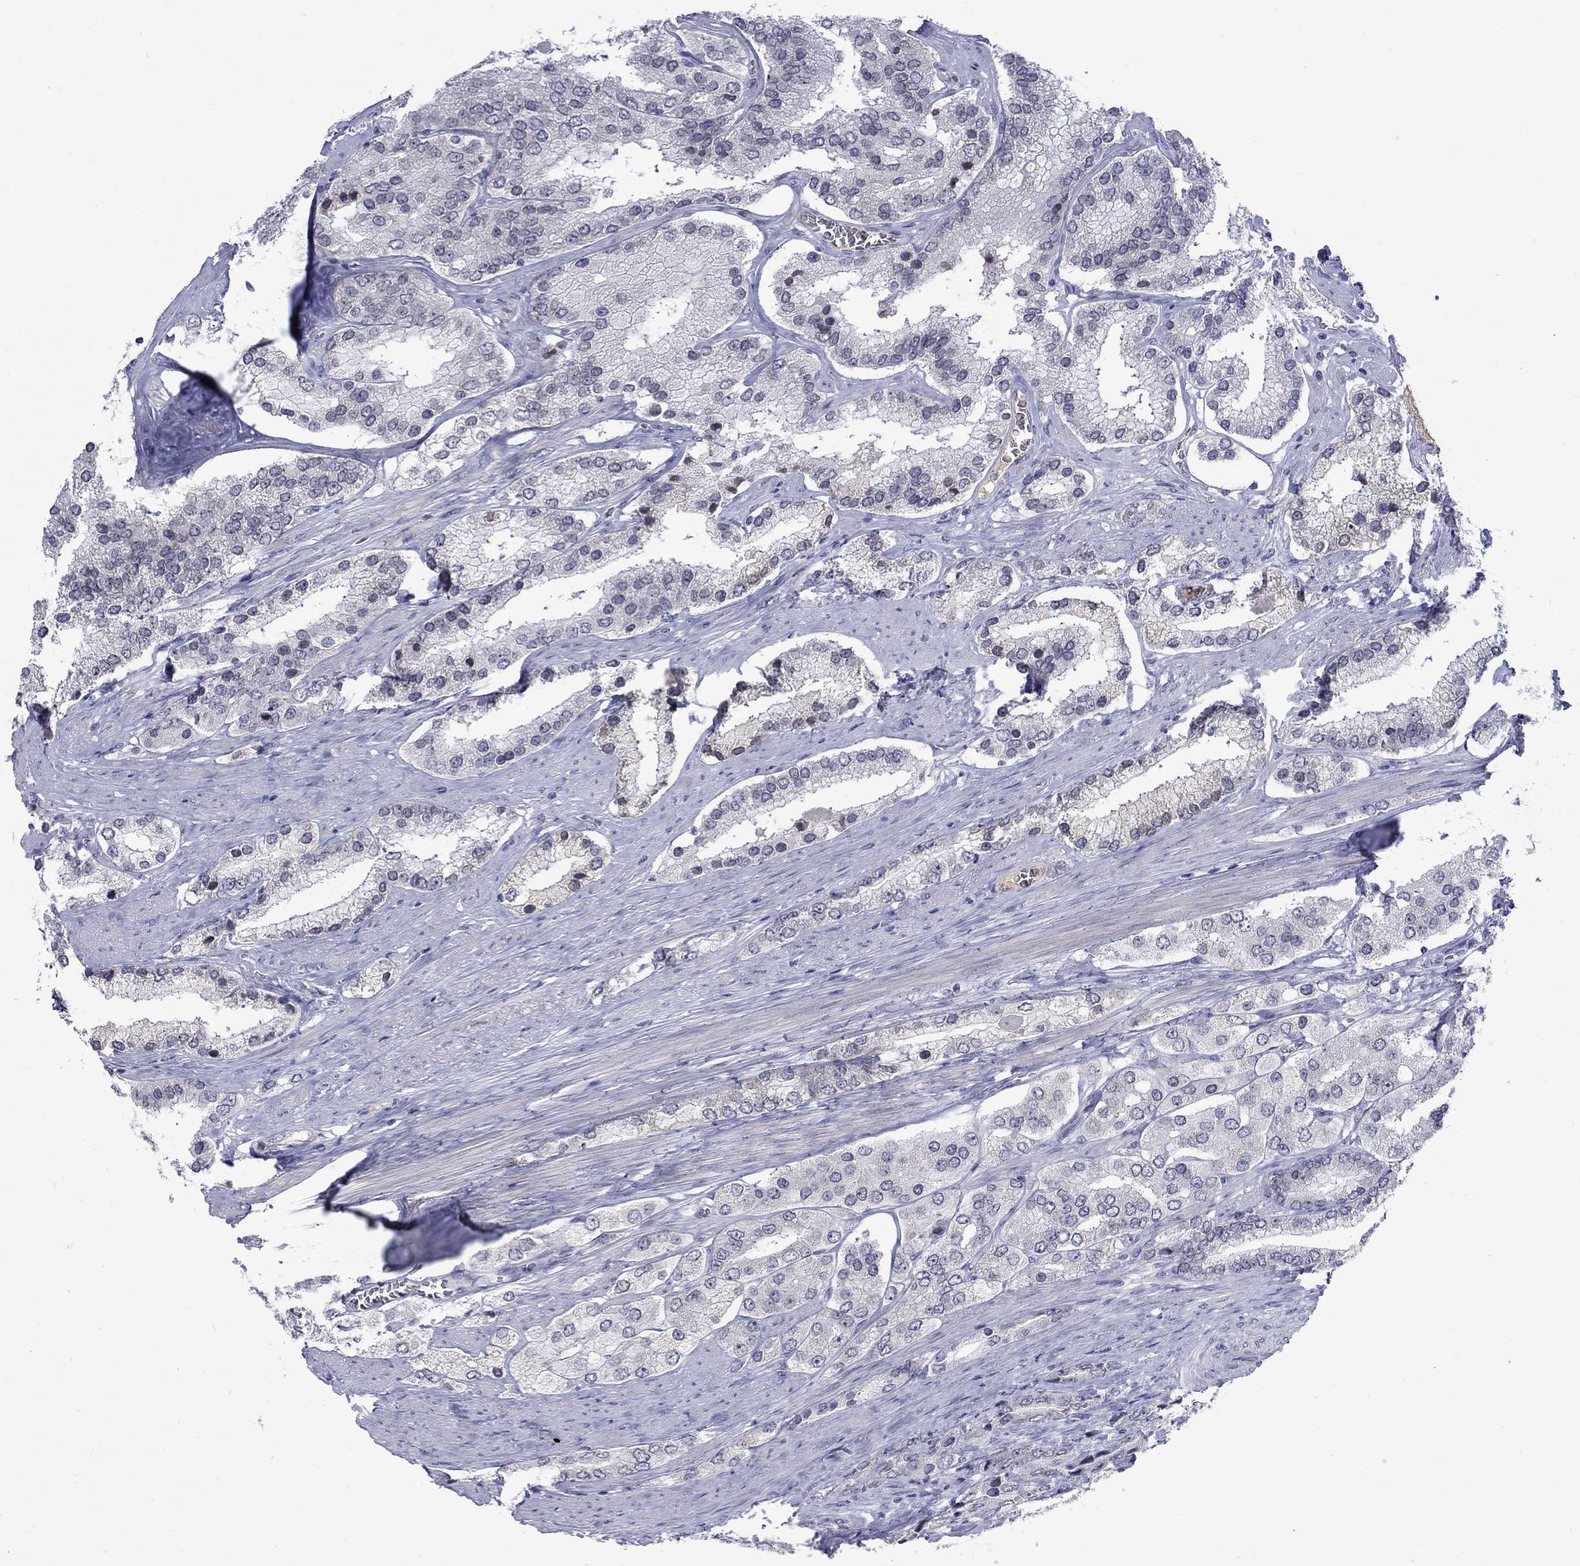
{"staining": {"intensity": "negative", "quantity": "none", "location": "none"}, "tissue": "prostate cancer", "cell_type": "Tumor cells", "image_type": "cancer", "snomed": [{"axis": "morphology", "description": "Adenocarcinoma, Low grade"}, {"axis": "topography", "description": "Prostate"}], "caption": "The IHC image has no significant staining in tumor cells of prostate adenocarcinoma (low-grade) tissue. Nuclei are stained in blue.", "gene": "NSMF", "patient": {"sex": "male", "age": 69}}